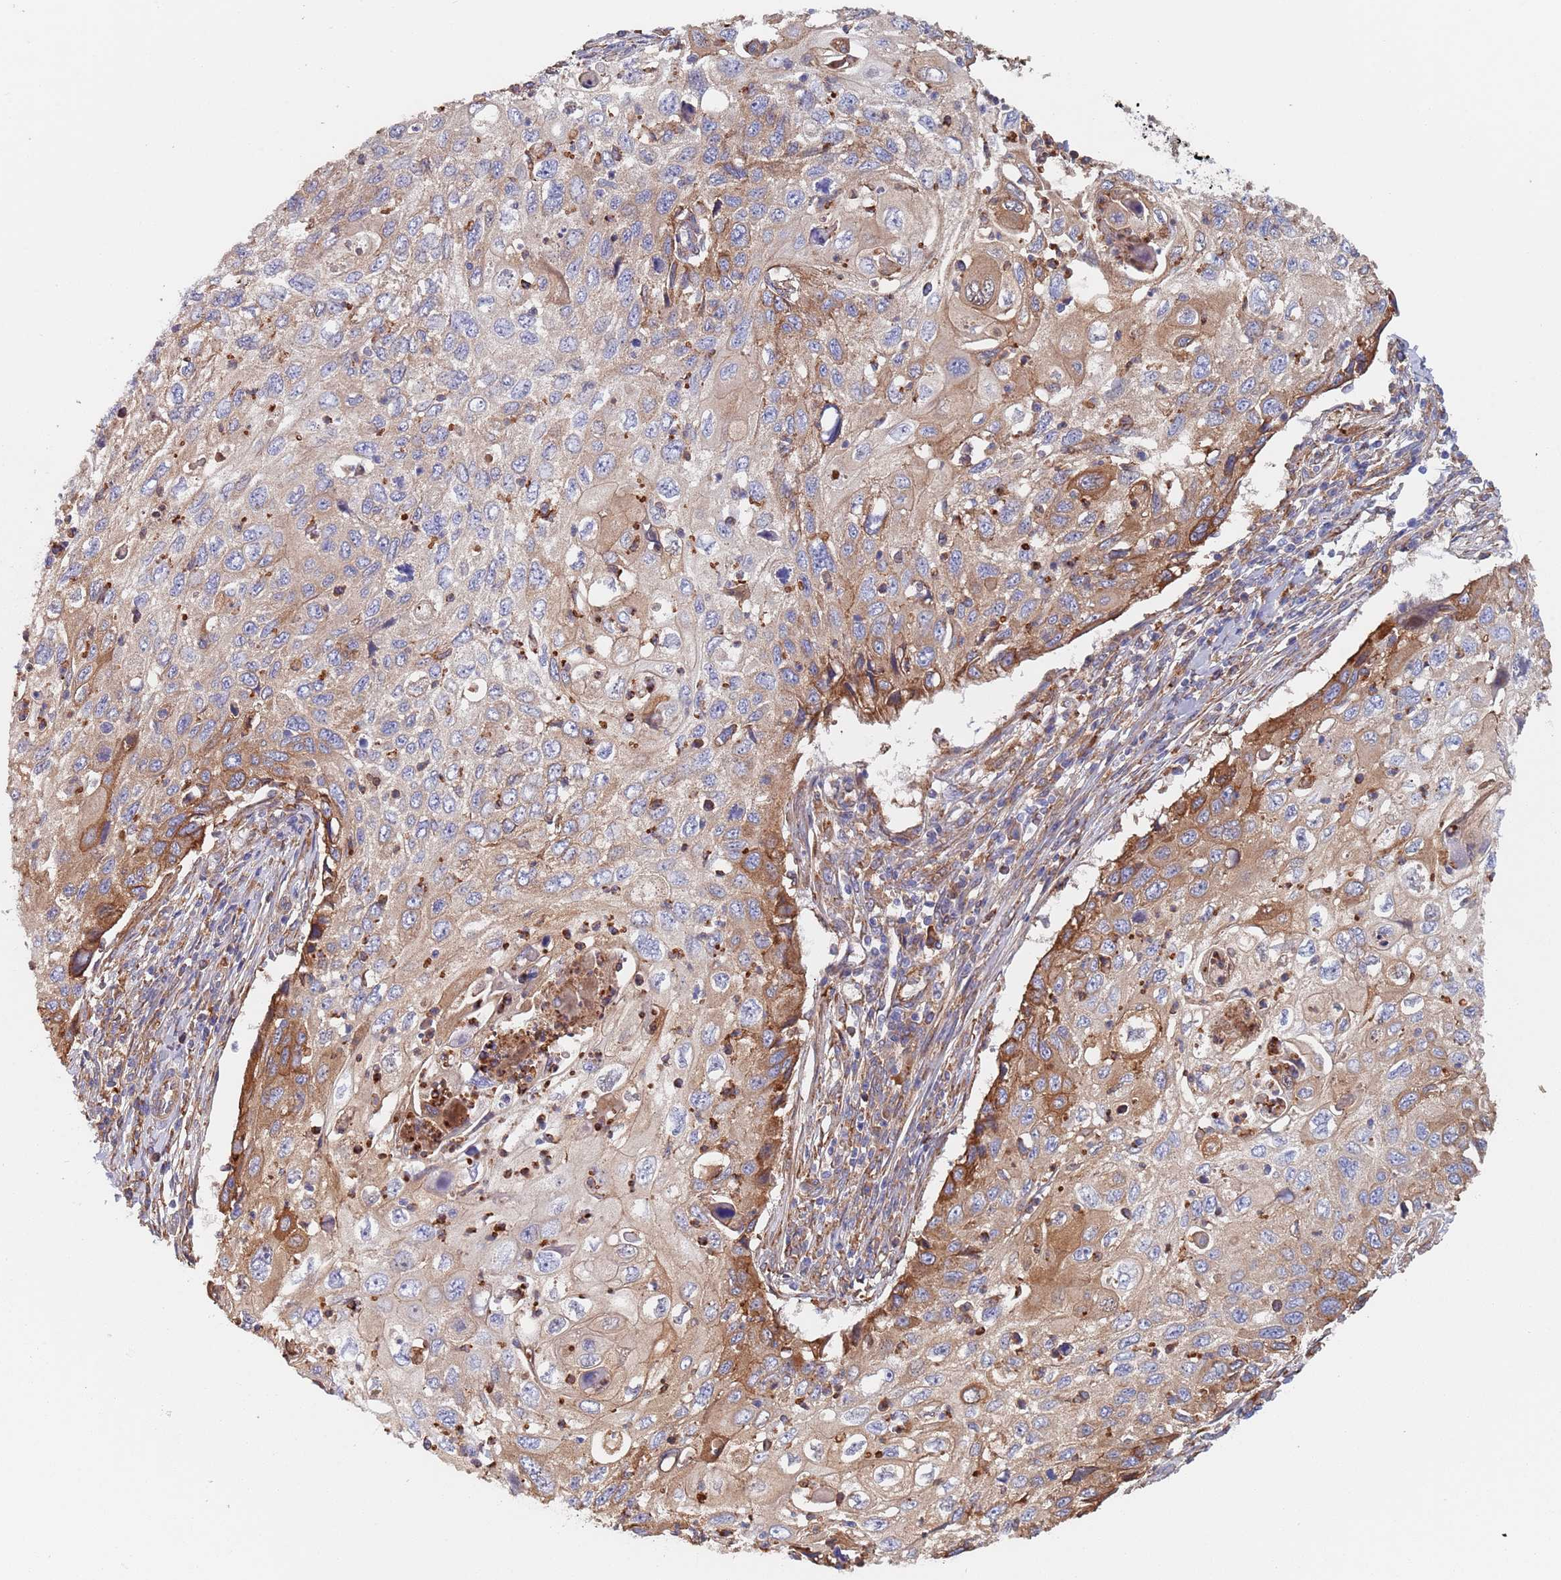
{"staining": {"intensity": "moderate", "quantity": "25%-75%", "location": "cytoplasmic/membranous"}, "tissue": "cervical cancer", "cell_type": "Tumor cells", "image_type": "cancer", "snomed": [{"axis": "morphology", "description": "Squamous cell carcinoma, NOS"}, {"axis": "topography", "description": "Cervix"}], "caption": "A photomicrograph of squamous cell carcinoma (cervical) stained for a protein shows moderate cytoplasmic/membranous brown staining in tumor cells. The protein of interest is shown in brown color, while the nuclei are stained blue.", "gene": "DCUN1D3", "patient": {"sex": "female", "age": 70}}